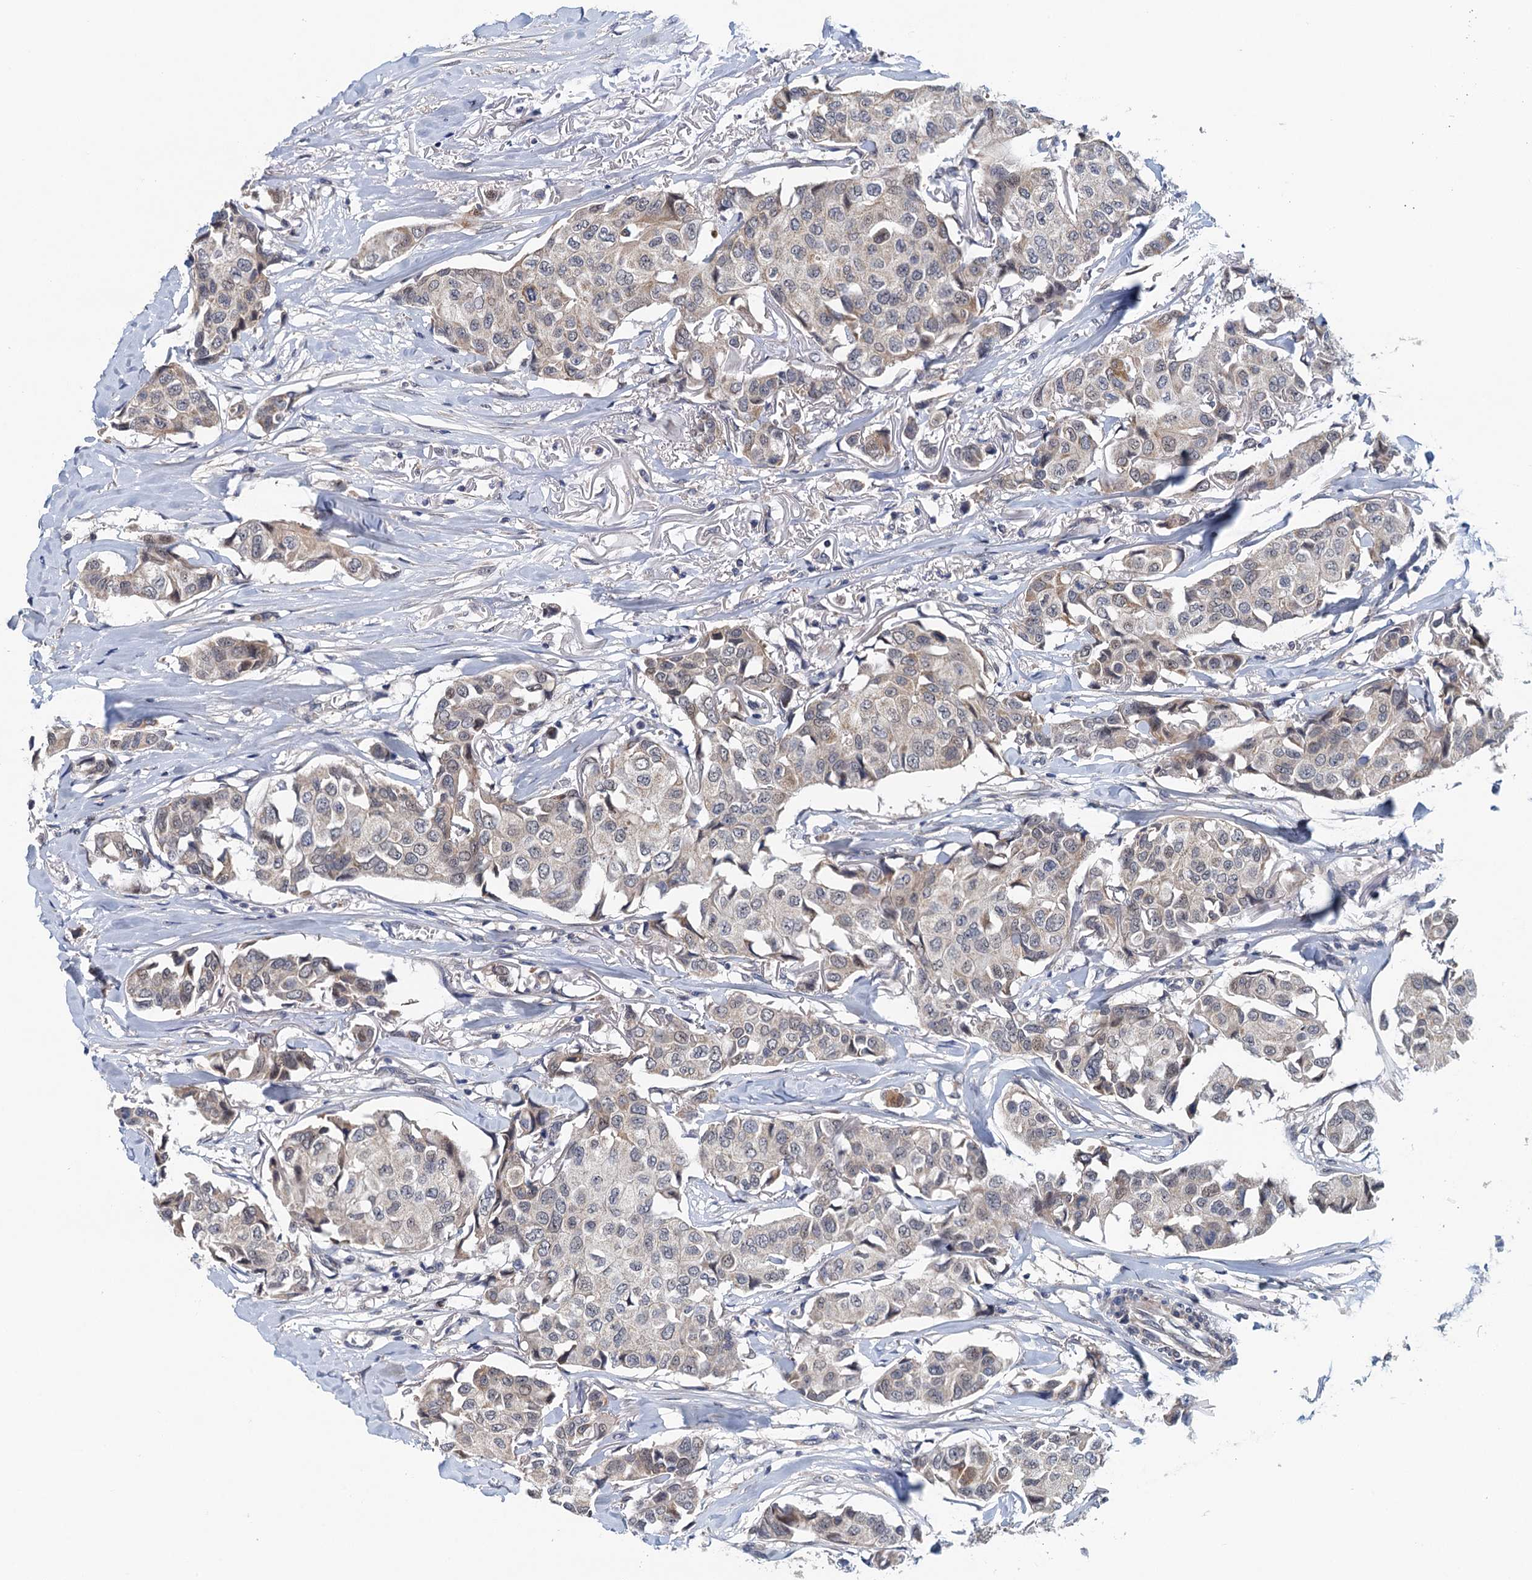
{"staining": {"intensity": "negative", "quantity": "none", "location": "none"}, "tissue": "breast cancer", "cell_type": "Tumor cells", "image_type": "cancer", "snomed": [{"axis": "morphology", "description": "Duct carcinoma"}, {"axis": "topography", "description": "Breast"}], "caption": "Tumor cells show no significant protein staining in intraductal carcinoma (breast). (Immunohistochemistry, brightfield microscopy, high magnification).", "gene": "MDM1", "patient": {"sex": "female", "age": 80}}